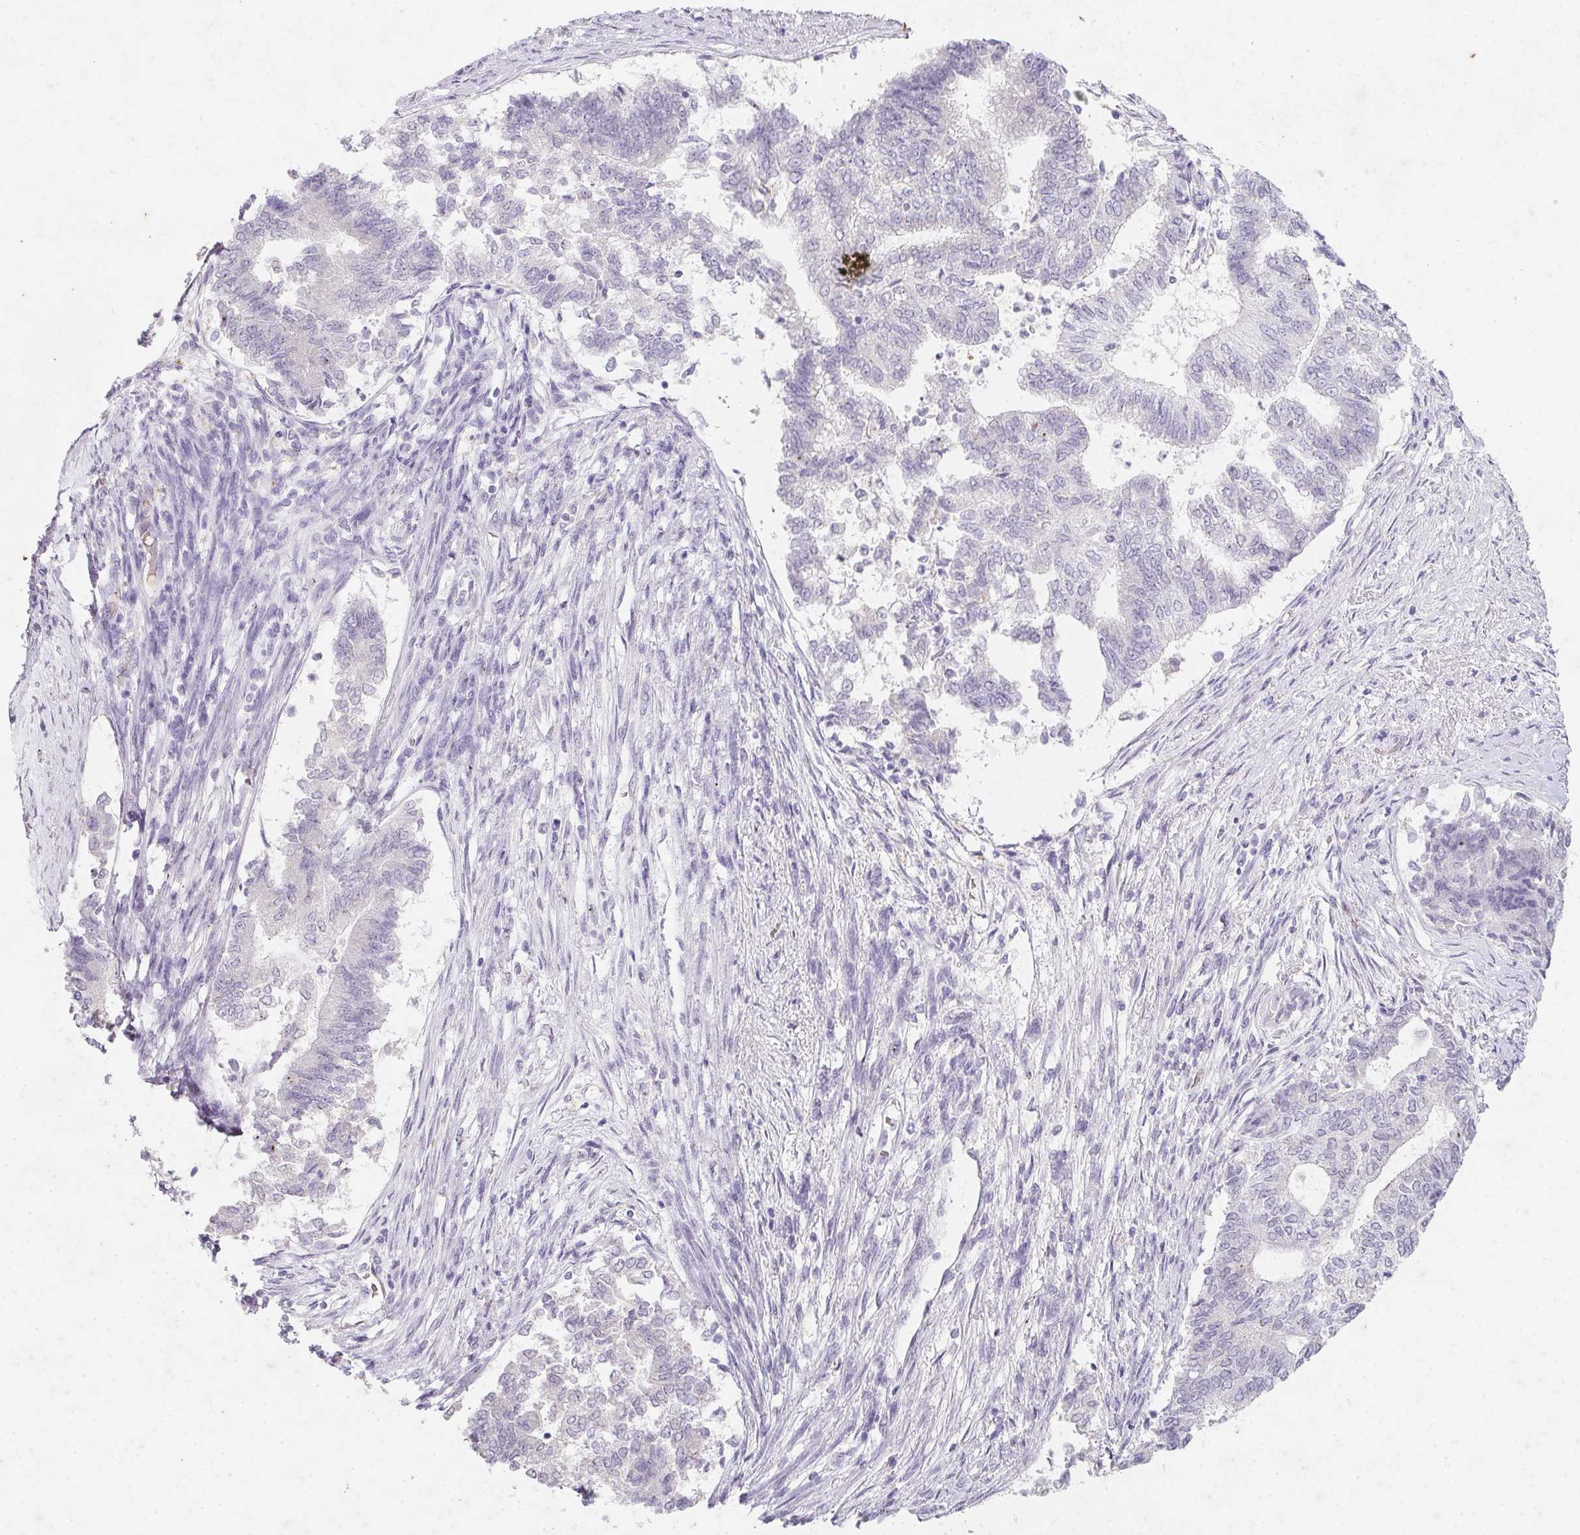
{"staining": {"intensity": "negative", "quantity": "none", "location": "none"}, "tissue": "endometrial cancer", "cell_type": "Tumor cells", "image_type": "cancer", "snomed": [{"axis": "morphology", "description": "Adenocarcinoma, NOS"}, {"axis": "topography", "description": "Endometrium"}], "caption": "Immunohistochemistry (IHC) micrograph of human endometrial adenocarcinoma stained for a protein (brown), which exhibits no positivity in tumor cells. The staining was performed using DAB (3,3'-diaminobenzidine) to visualize the protein expression in brown, while the nuclei were stained in blue with hematoxylin (Magnification: 20x).", "gene": "DCD", "patient": {"sex": "female", "age": 65}}